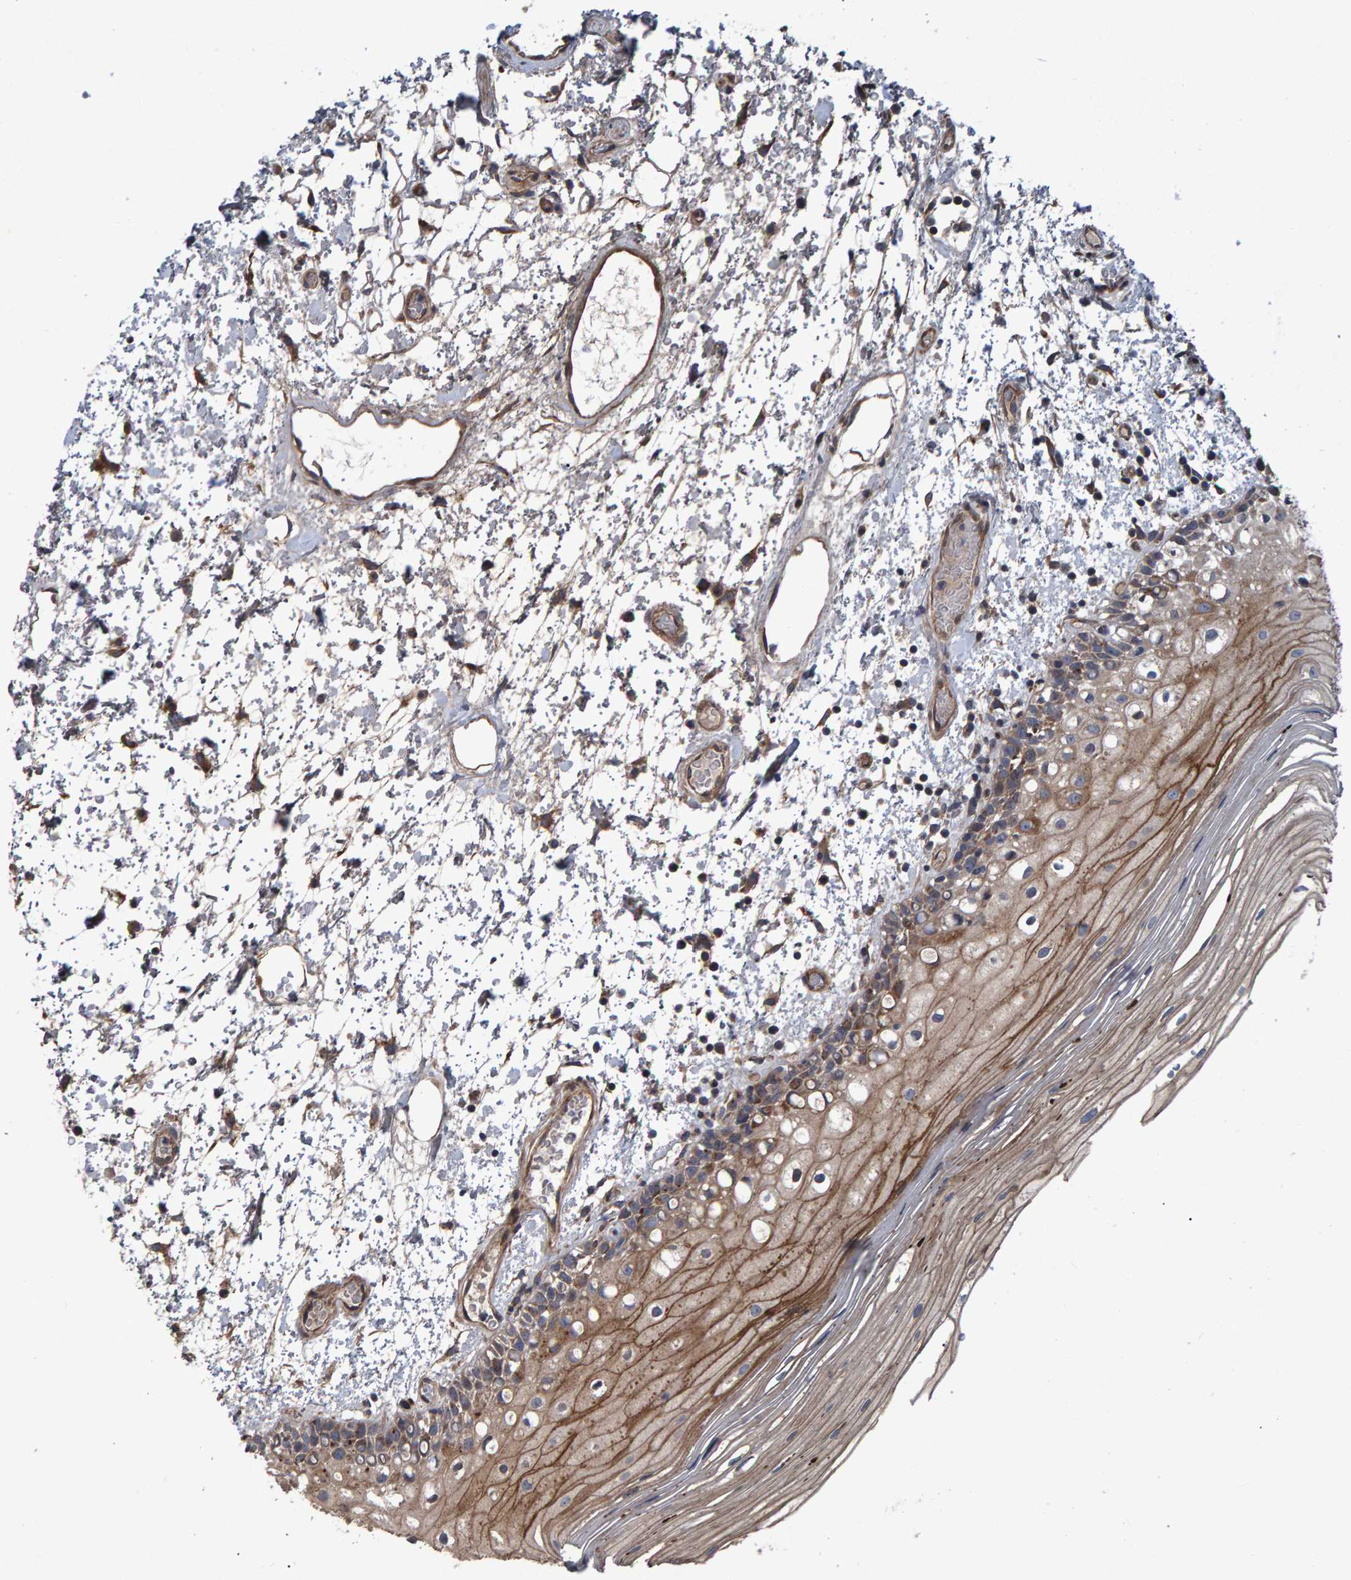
{"staining": {"intensity": "moderate", "quantity": "25%-75%", "location": "cytoplasmic/membranous"}, "tissue": "oral mucosa", "cell_type": "Squamous epithelial cells", "image_type": "normal", "snomed": [{"axis": "morphology", "description": "Normal tissue, NOS"}, {"axis": "topography", "description": "Oral tissue"}], "caption": "Unremarkable oral mucosa was stained to show a protein in brown. There is medium levels of moderate cytoplasmic/membranous positivity in about 25%-75% of squamous epithelial cells.", "gene": "SLIT2", "patient": {"sex": "male", "age": 52}}